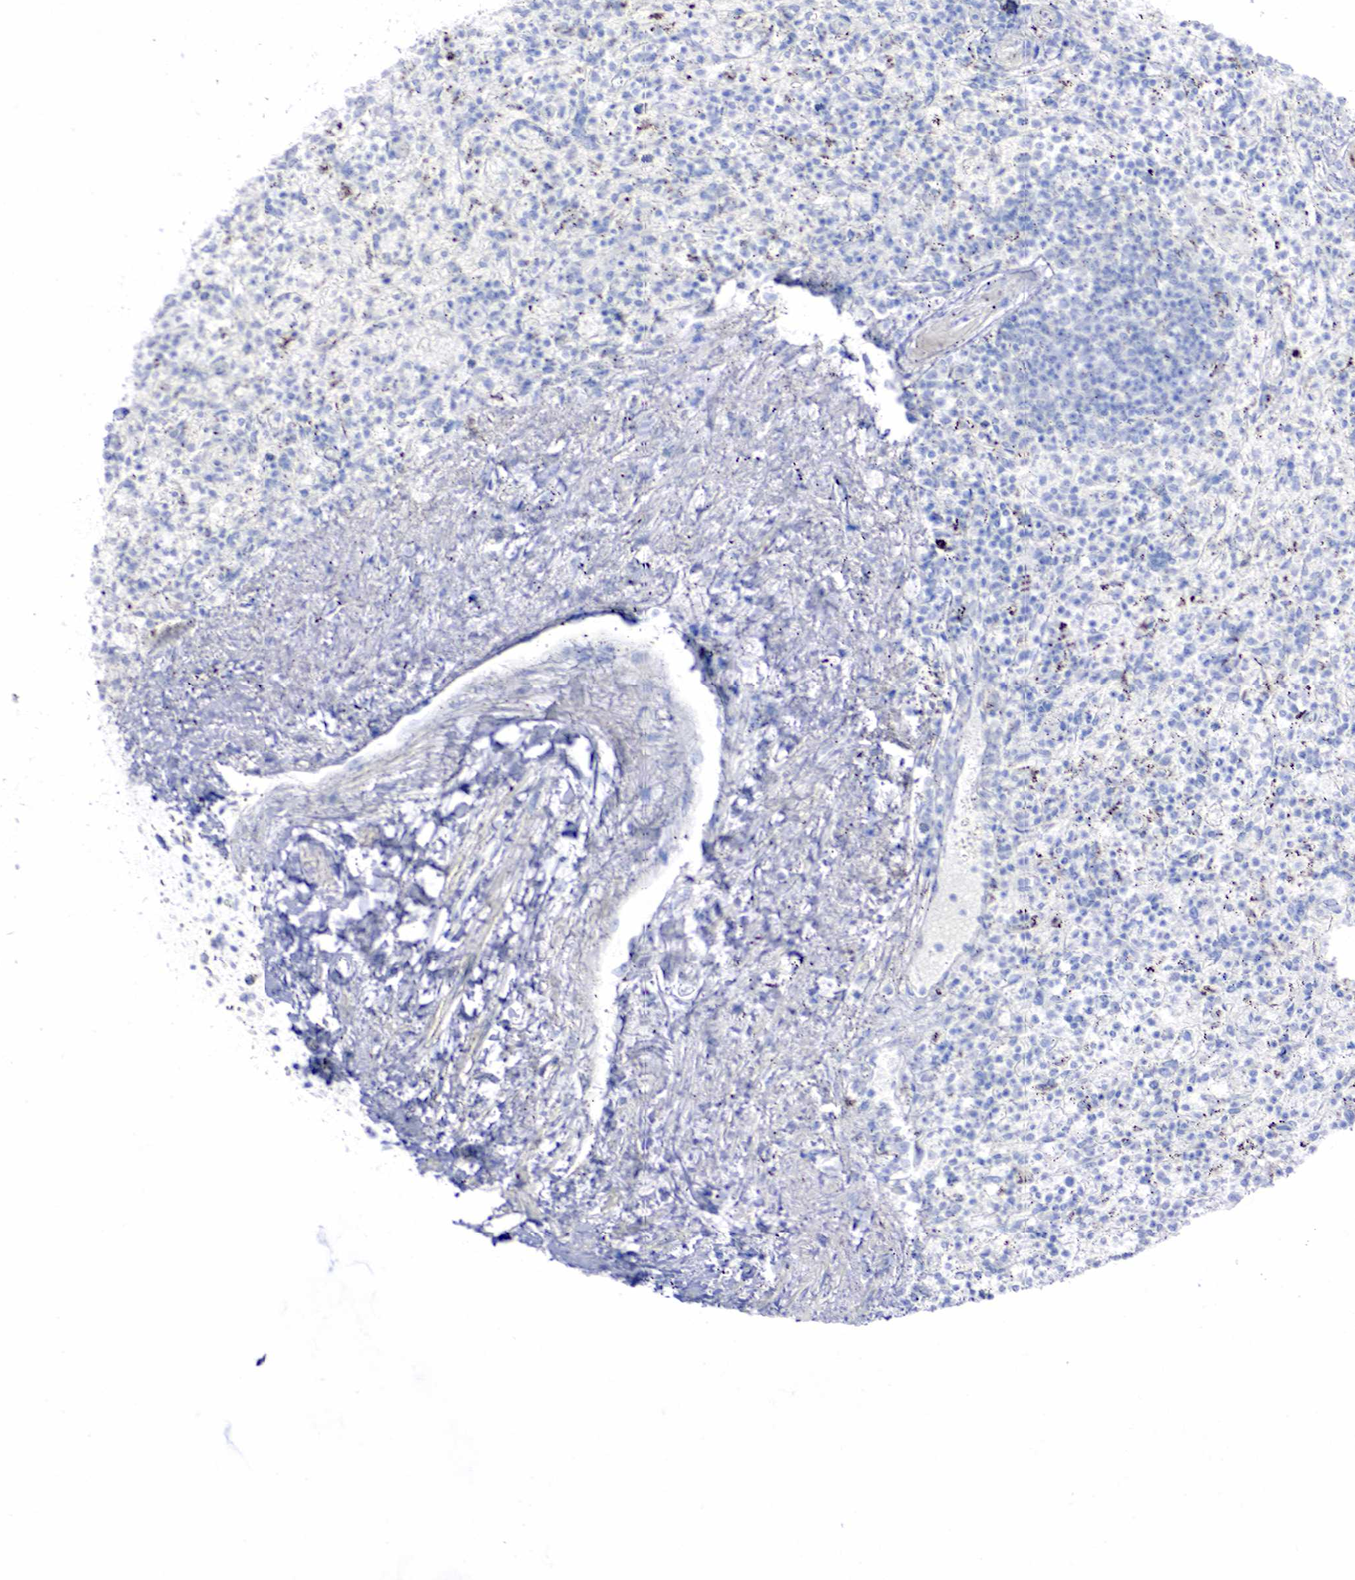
{"staining": {"intensity": "negative", "quantity": "none", "location": "none"}, "tissue": "spleen", "cell_type": "Cells in red pulp", "image_type": "normal", "snomed": [{"axis": "morphology", "description": "Normal tissue, NOS"}, {"axis": "topography", "description": "Spleen"}], "caption": "A high-resolution photomicrograph shows immunohistochemistry staining of unremarkable spleen, which shows no significant staining in cells in red pulp.", "gene": "PTH", "patient": {"sex": "male", "age": 72}}